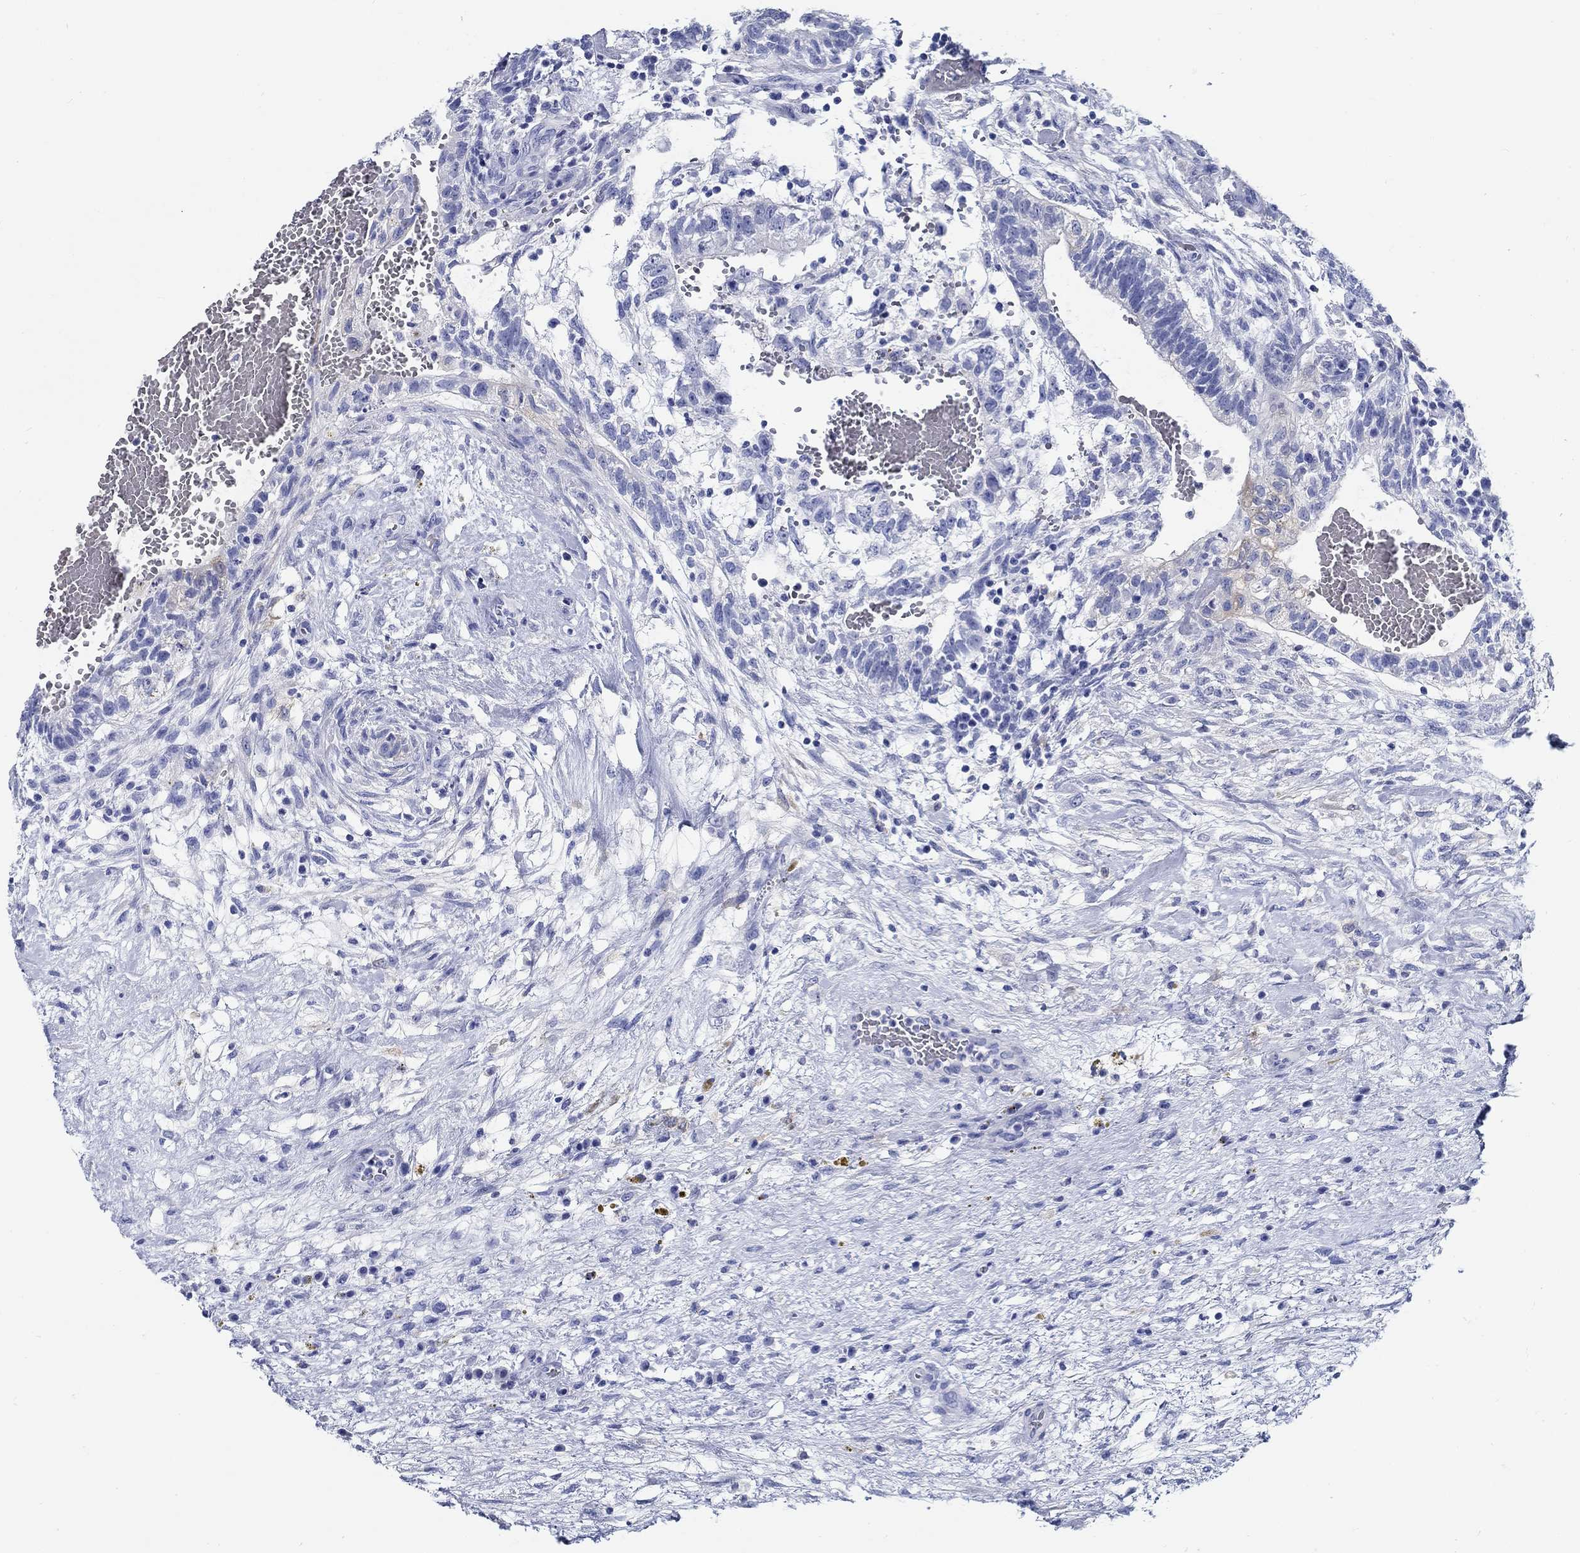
{"staining": {"intensity": "negative", "quantity": "none", "location": "none"}, "tissue": "testis cancer", "cell_type": "Tumor cells", "image_type": "cancer", "snomed": [{"axis": "morphology", "description": "Normal tissue, NOS"}, {"axis": "morphology", "description": "Carcinoma, Embryonal, NOS"}, {"axis": "topography", "description": "Testis"}, {"axis": "topography", "description": "Epididymis"}], "caption": "This is an immunohistochemistry image of human embryonal carcinoma (testis). There is no expression in tumor cells.", "gene": "FBXO2", "patient": {"sex": "male", "age": 32}}